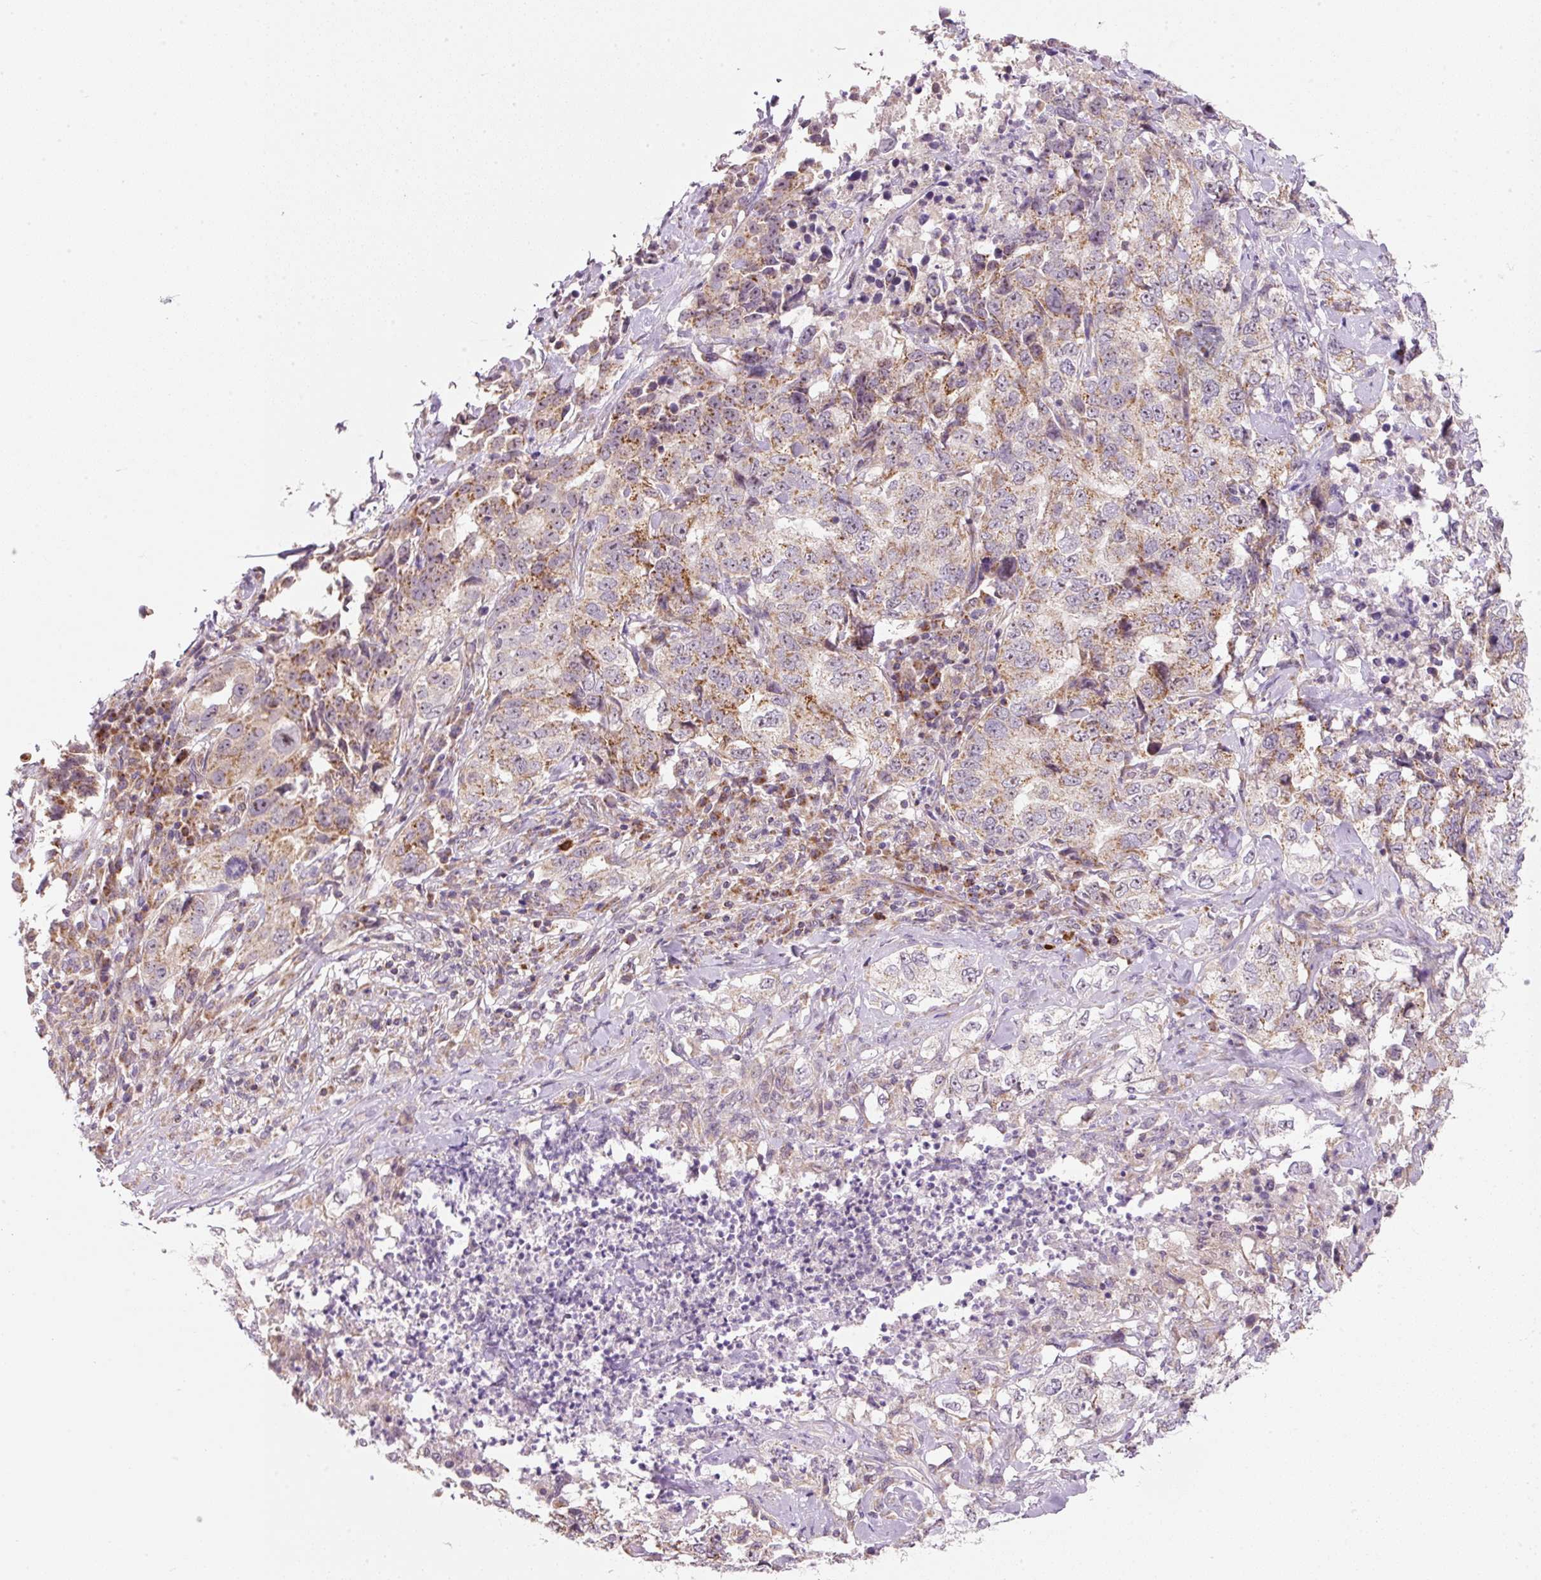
{"staining": {"intensity": "moderate", "quantity": "25%-75%", "location": "cytoplasmic/membranous"}, "tissue": "lung cancer", "cell_type": "Tumor cells", "image_type": "cancer", "snomed": [{"axis": "morphology", "description": "Adenocarcinoma, NOS"}, {"axis": "topography", "description": "Lung"}], "caption": "Lung adenocarcinoma was stained to show a protein in brown. There is medium levels of moderate cytoplasmic/membranous expression in approximately 25%-75% of tumor cells.", "gene": "FAM78B", "patient": {"sex": "female", "age": 51}}